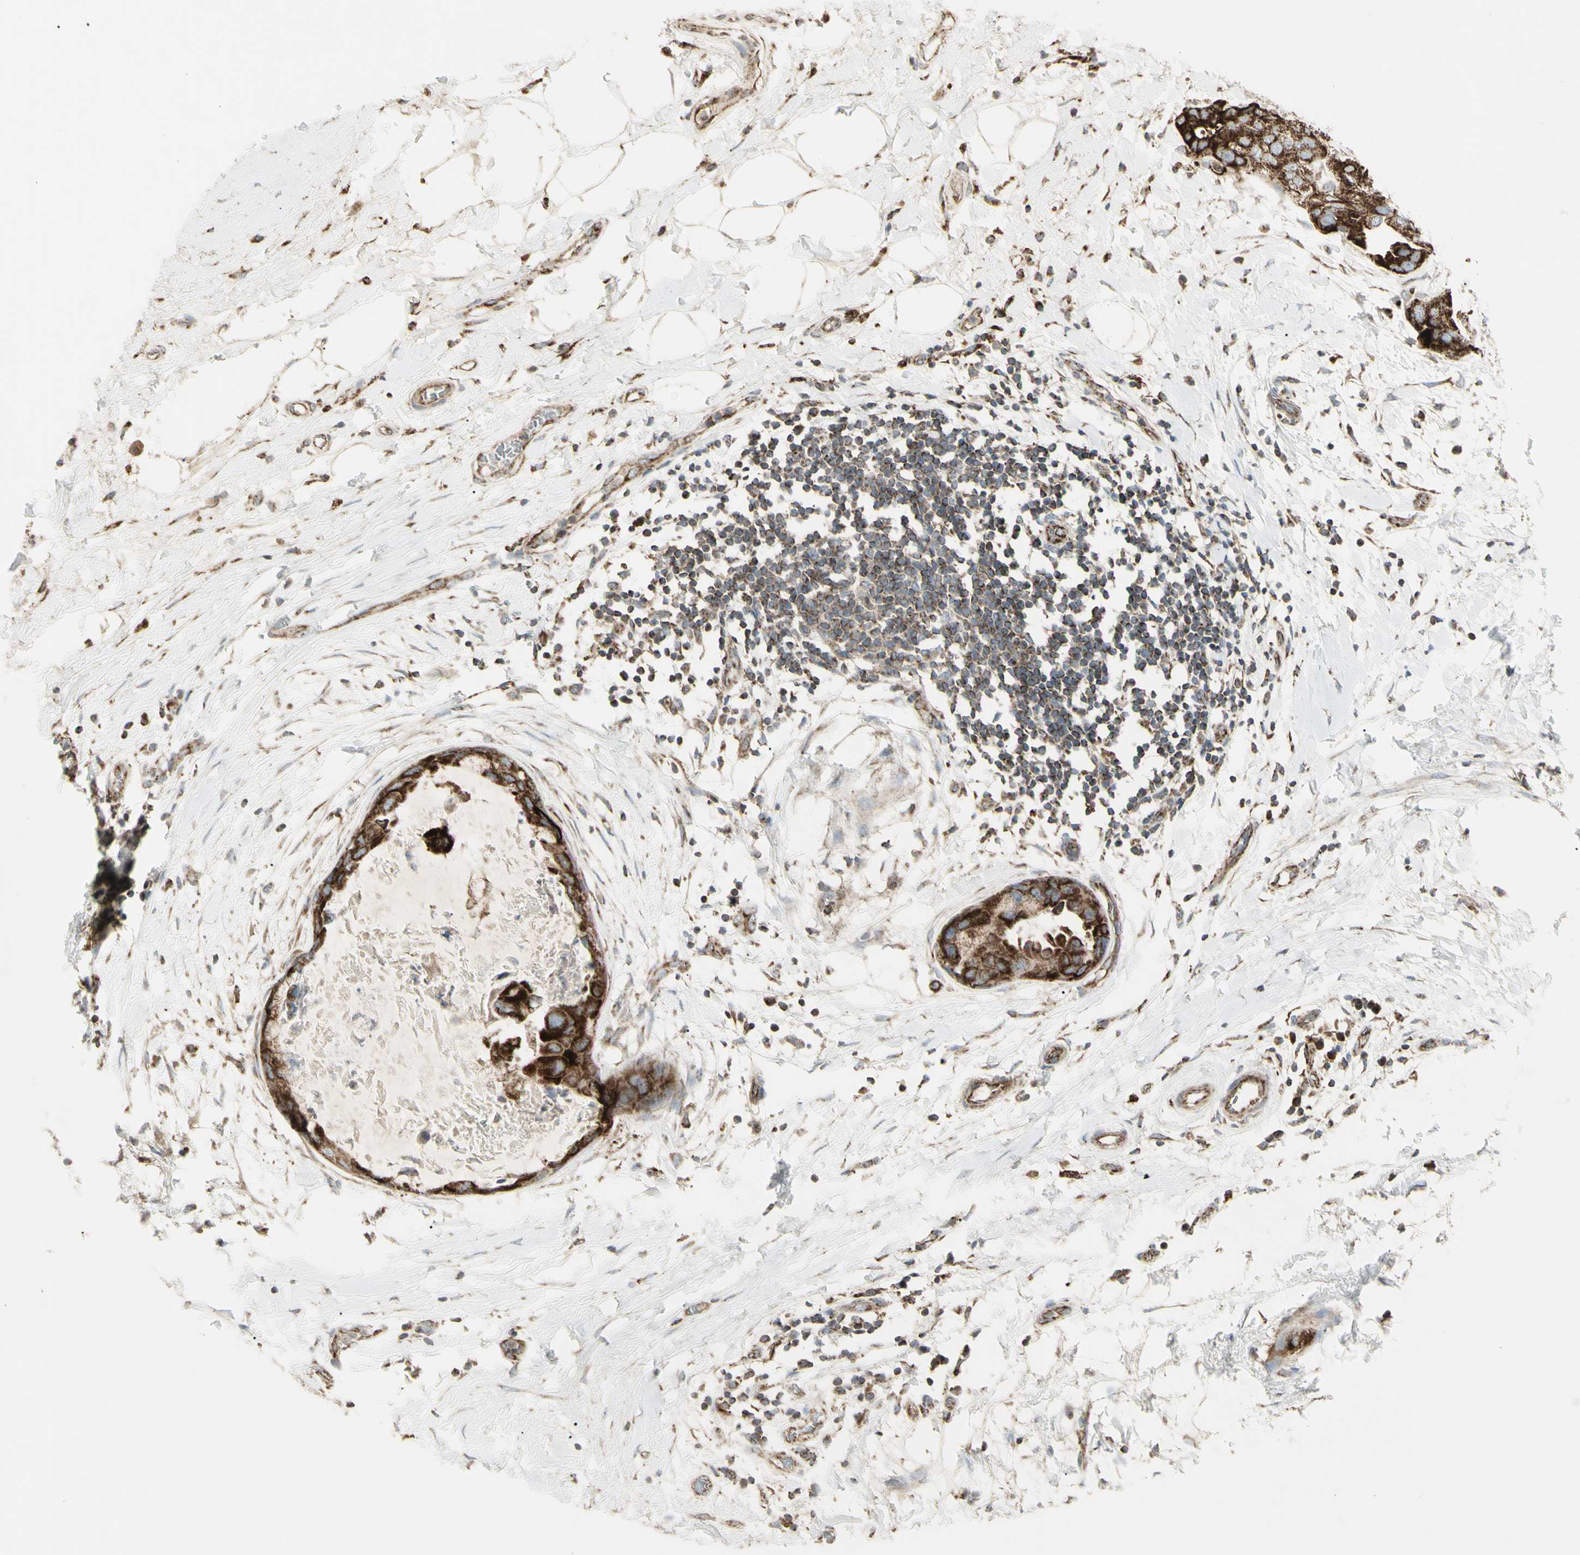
{"staining": {"intensity": "strong", "quantity": ">75%", "location": "cytoplasmic/membranous"}, "tissue": "breast cancer", "cell_type": "Tumor cells", "image_type": "cancer", "snomed": [{"axis": "morphology", "description": "Duct carcinoma"}, {"axis": "topography", "description": "Breast"}], "caption": "Immunohistochemical staining of human breast cancer exhibits high levels of strong cytoplasmic/membranous protein staining in about >75% of tumor cells.", "gene": "CYB5R1", "patient": {"sex": "female", "age": 40}}